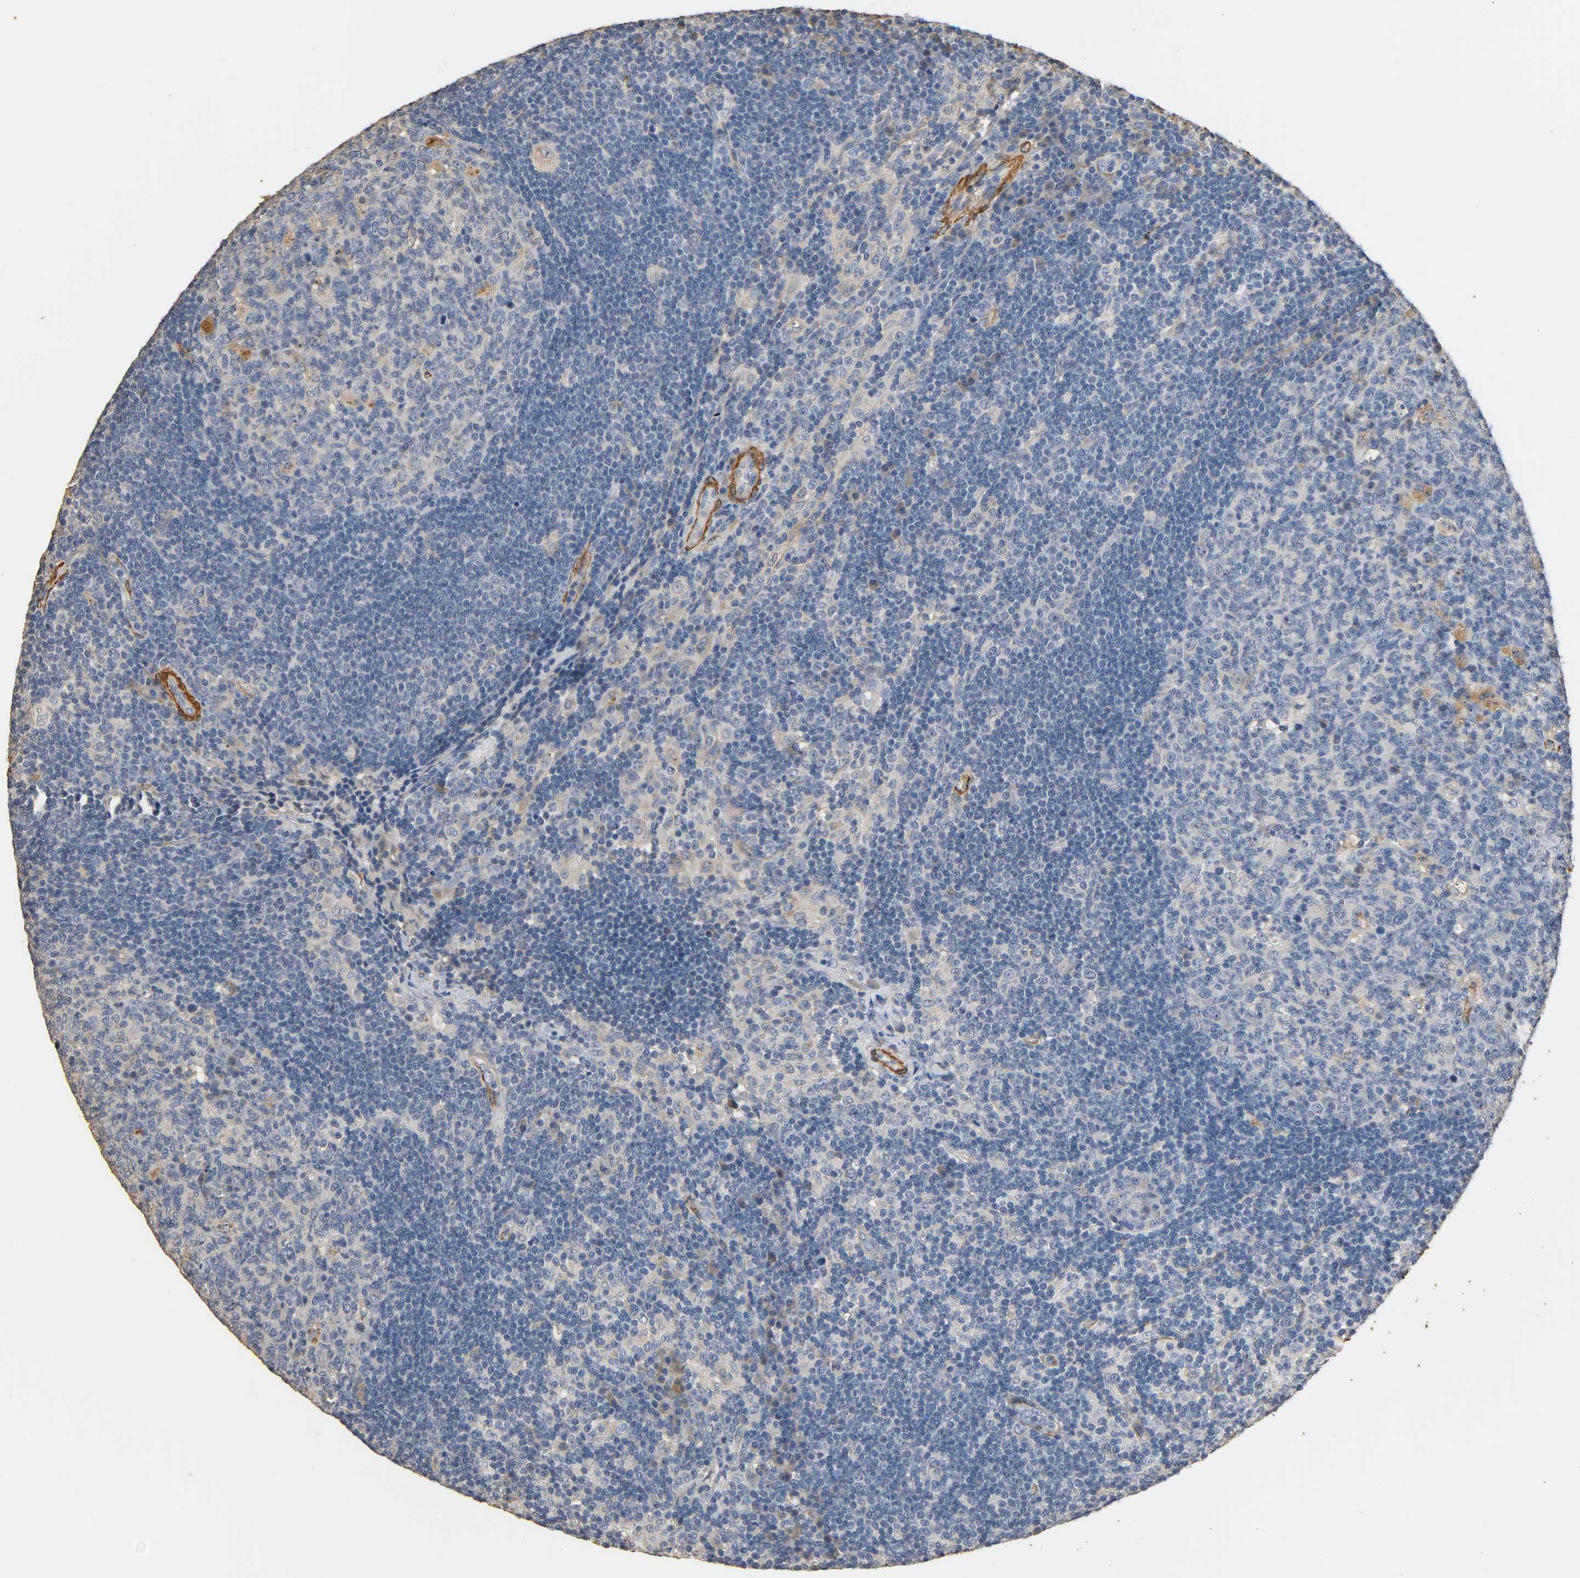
{"staining": {"intensity": "negative", "quantity": "none", "location": "none"}, "tissue": "lymph node", "cell_type": "Germinal center cells", "image_type": "normal", "snomed": [{"axis": "morphology", "description": "Normal tissue, NOS"}, {"axis": "morphology", "description": "Squamous cell carcinoma, metastatic, NOS"}, {"axis": "topography", "description": "Lymph node"}], "caption": "DAB (3,3'-diaminobenzidine) immunohistochemical staining of unremarkable lymph node shows no significant positivity in germinal center cells. The staining was performed using DAB (3,3'-diaminobenzidine) to visualize the protein expression in brown, while the nuclei were stained in blue with hematoxylin (Magnification: 20x).", "gene": "GSTA1", "patient": {"sex": "female", "age": 53}}